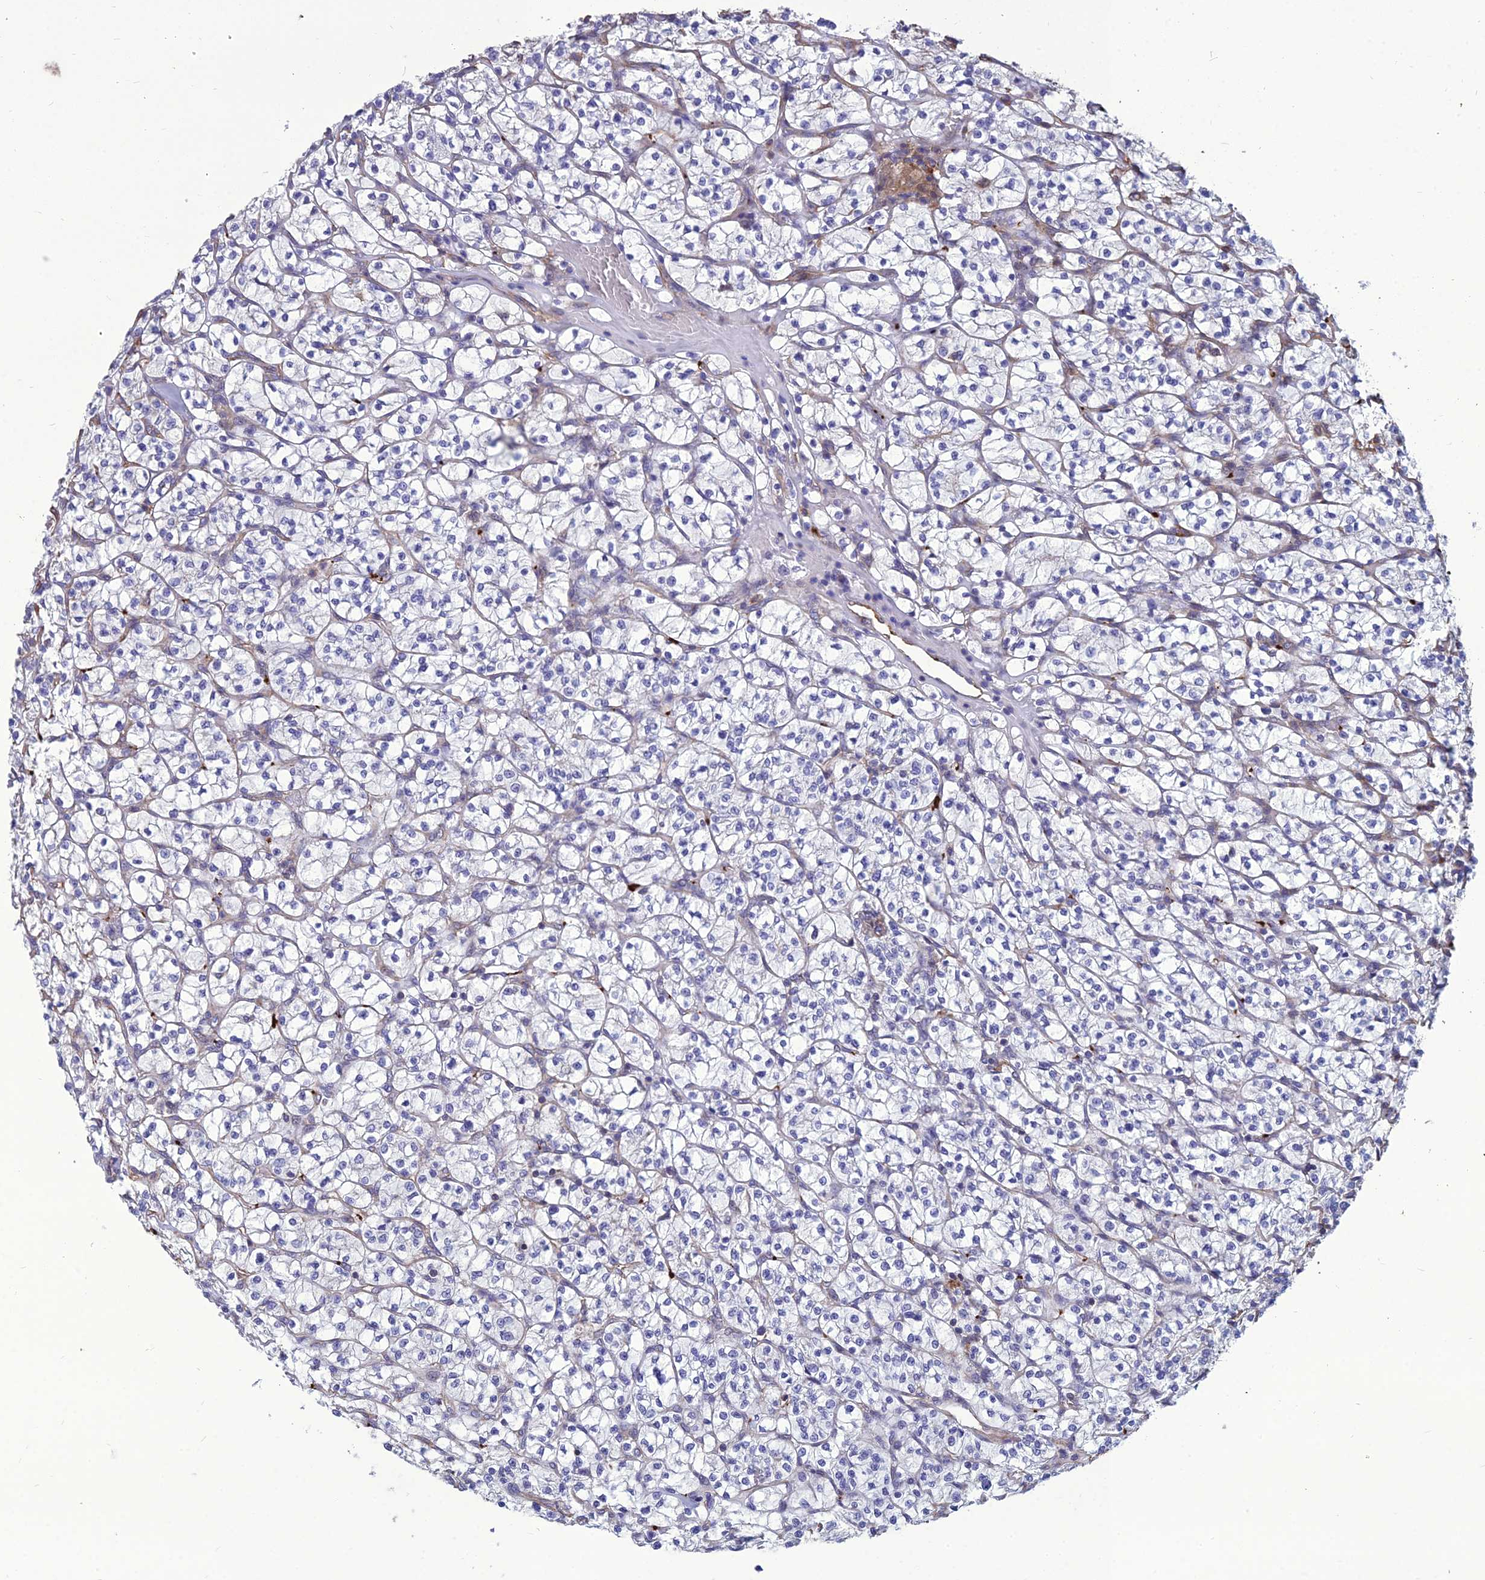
{"staining": {"intensity": "negative", "quantity": "none", "location": "none"}, "tissue": "renal cancer", "cell_type": "Tumor cells", "image_type": "cancer", "snomed": [{"axis": "morphology", "description": "Adenocarcinoma, NOS"}, {"axis": "topography", "description": "Kidney"}], "caption": "An IHC histopathology image of renal cancer (adenocarcinoma) is shown. There is no staining in tumor cells of renal cancer (adenocarcinoma).", "gene": "PSMD11", "patient": {"sex": "female", "age": 64}}